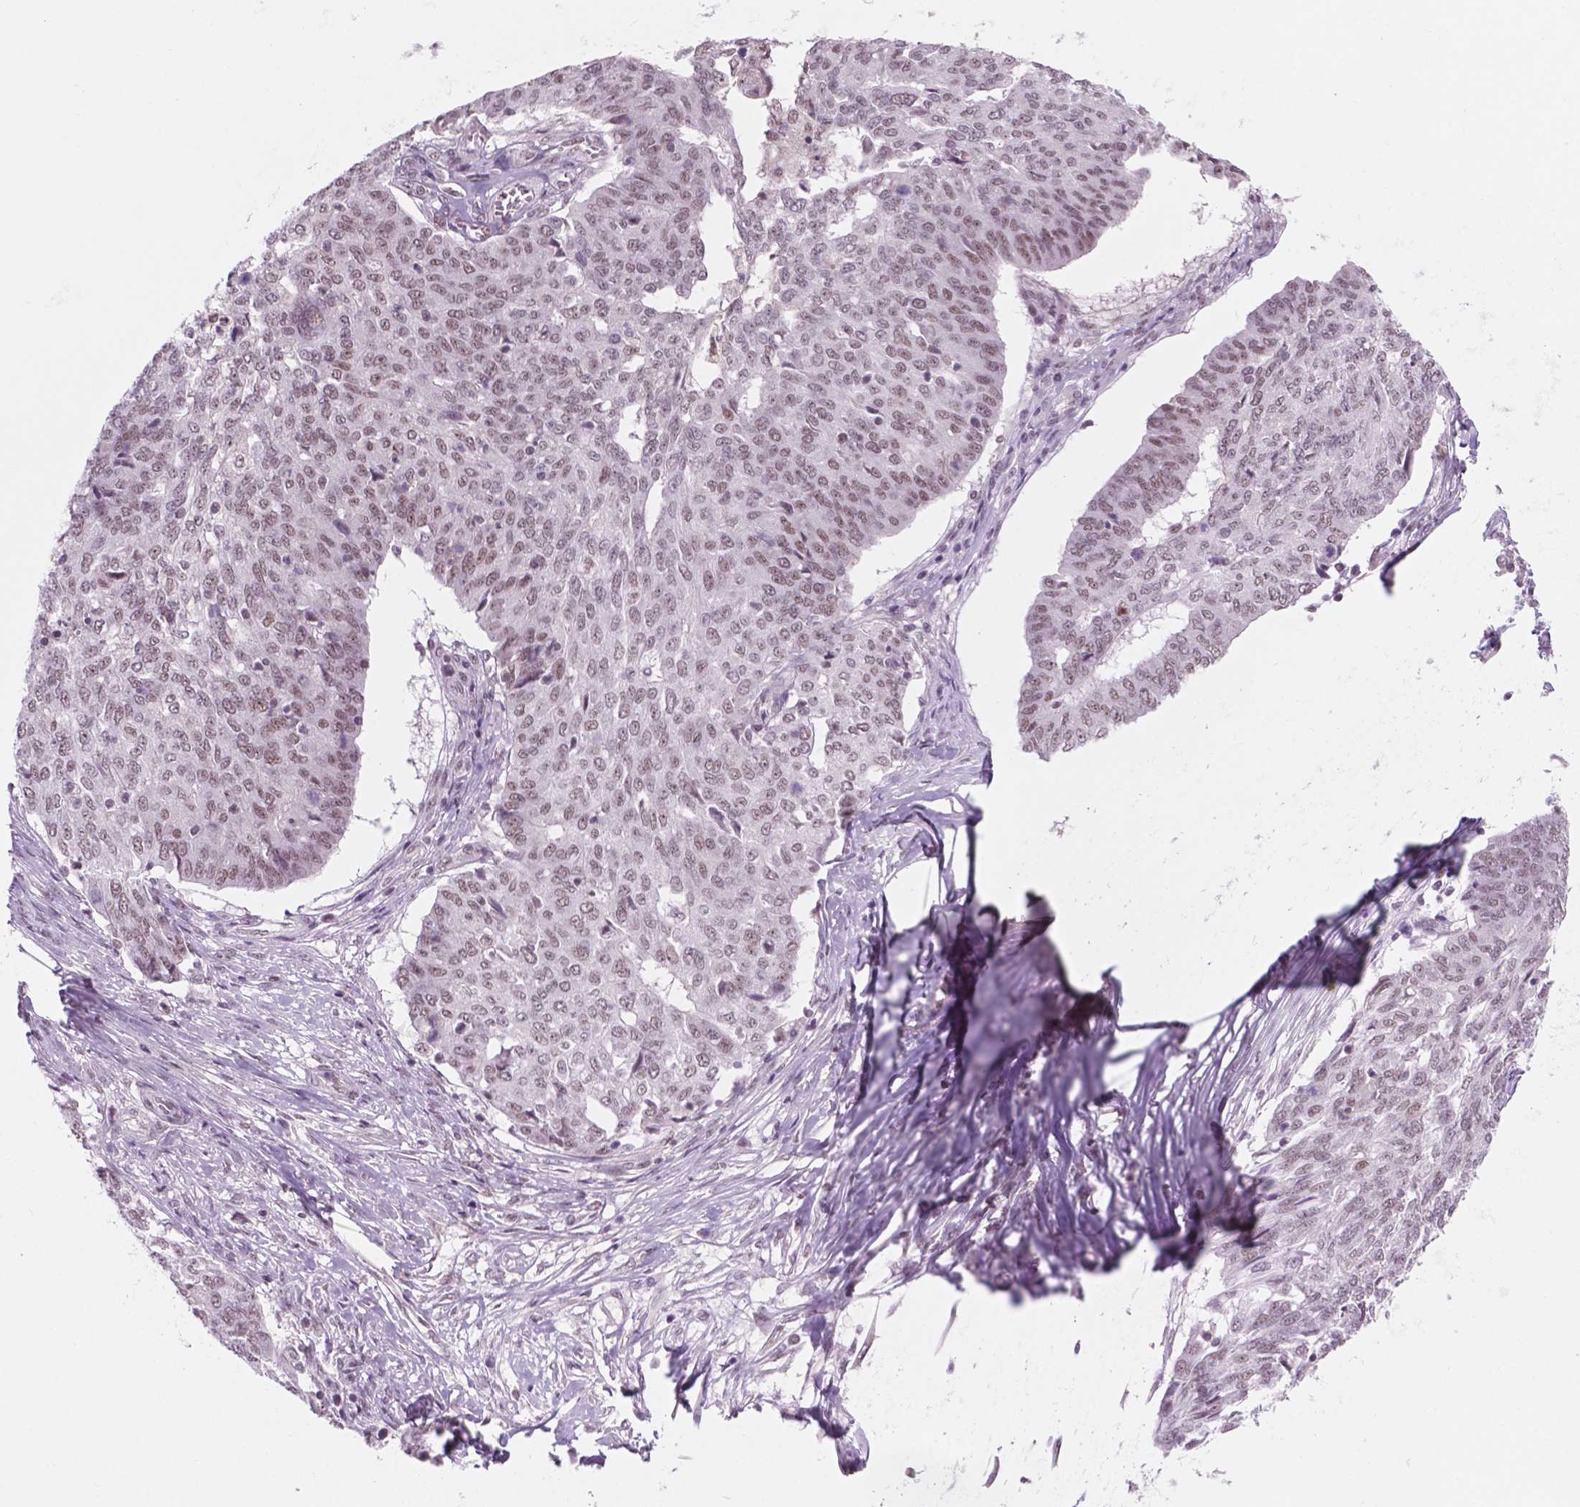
{"staining": {"intensity": "negative", "quantity": "none", "location": "none"}, "tissue": "ovarian cancer", "cell_type": "Tumor cells", "image_type": "cancer", "snomed": [{"axis": "morphology", "description": "Cystadenocarcinoma, serous, NOS"}, {"axis": "topography", "description": "Ovary"}], "caption": "Tumor cells show no significant staining in ovarian cancer. (Immunohistochemistry, brightfield microscopy, high magnification).", "gene": "CTR9", "patient": {"sex": "female", "age": 67}}